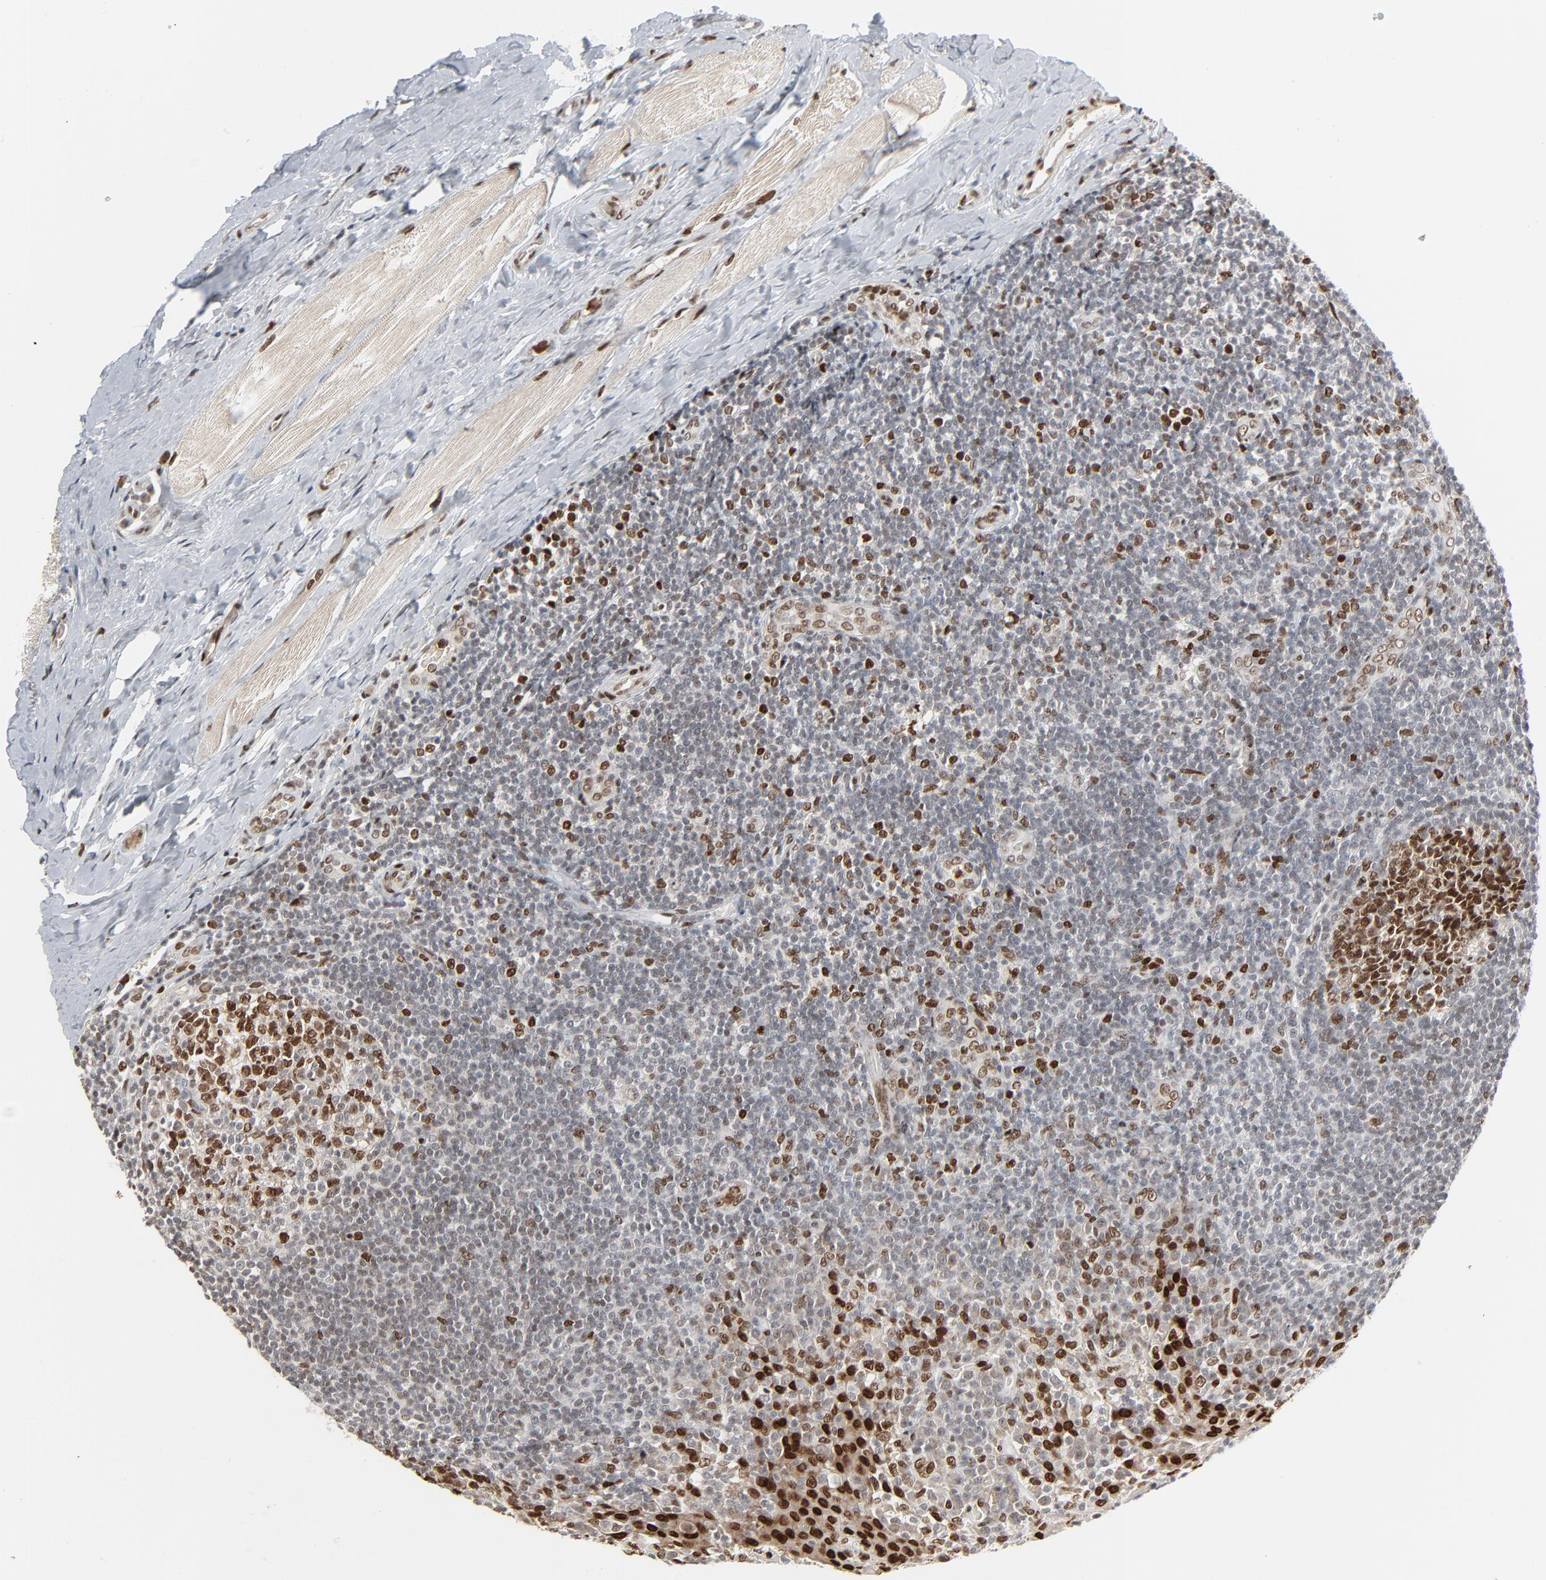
{"staining": {"intensity": "strong", "quantity": ">75%", "location": "nuclear"}, "tissue": "tonsil", "cell_type": "Germinal center cells", "image_type": "normal", "snomed": [{"axis": "morphology", "description": "Normal tissue, NOS"}, {"axis": "topography", "description": "Tonsil"}], "caption": "Tonsil stained for a protein exhibits strong nuclear positivity in germinal center cells. Using DAB (brown) and hematoxylin (blue) stains, captured at high magnification using brightfield microscopy.", "gene": "CUX1", "patient": {"sex": "male", "age": 31}}